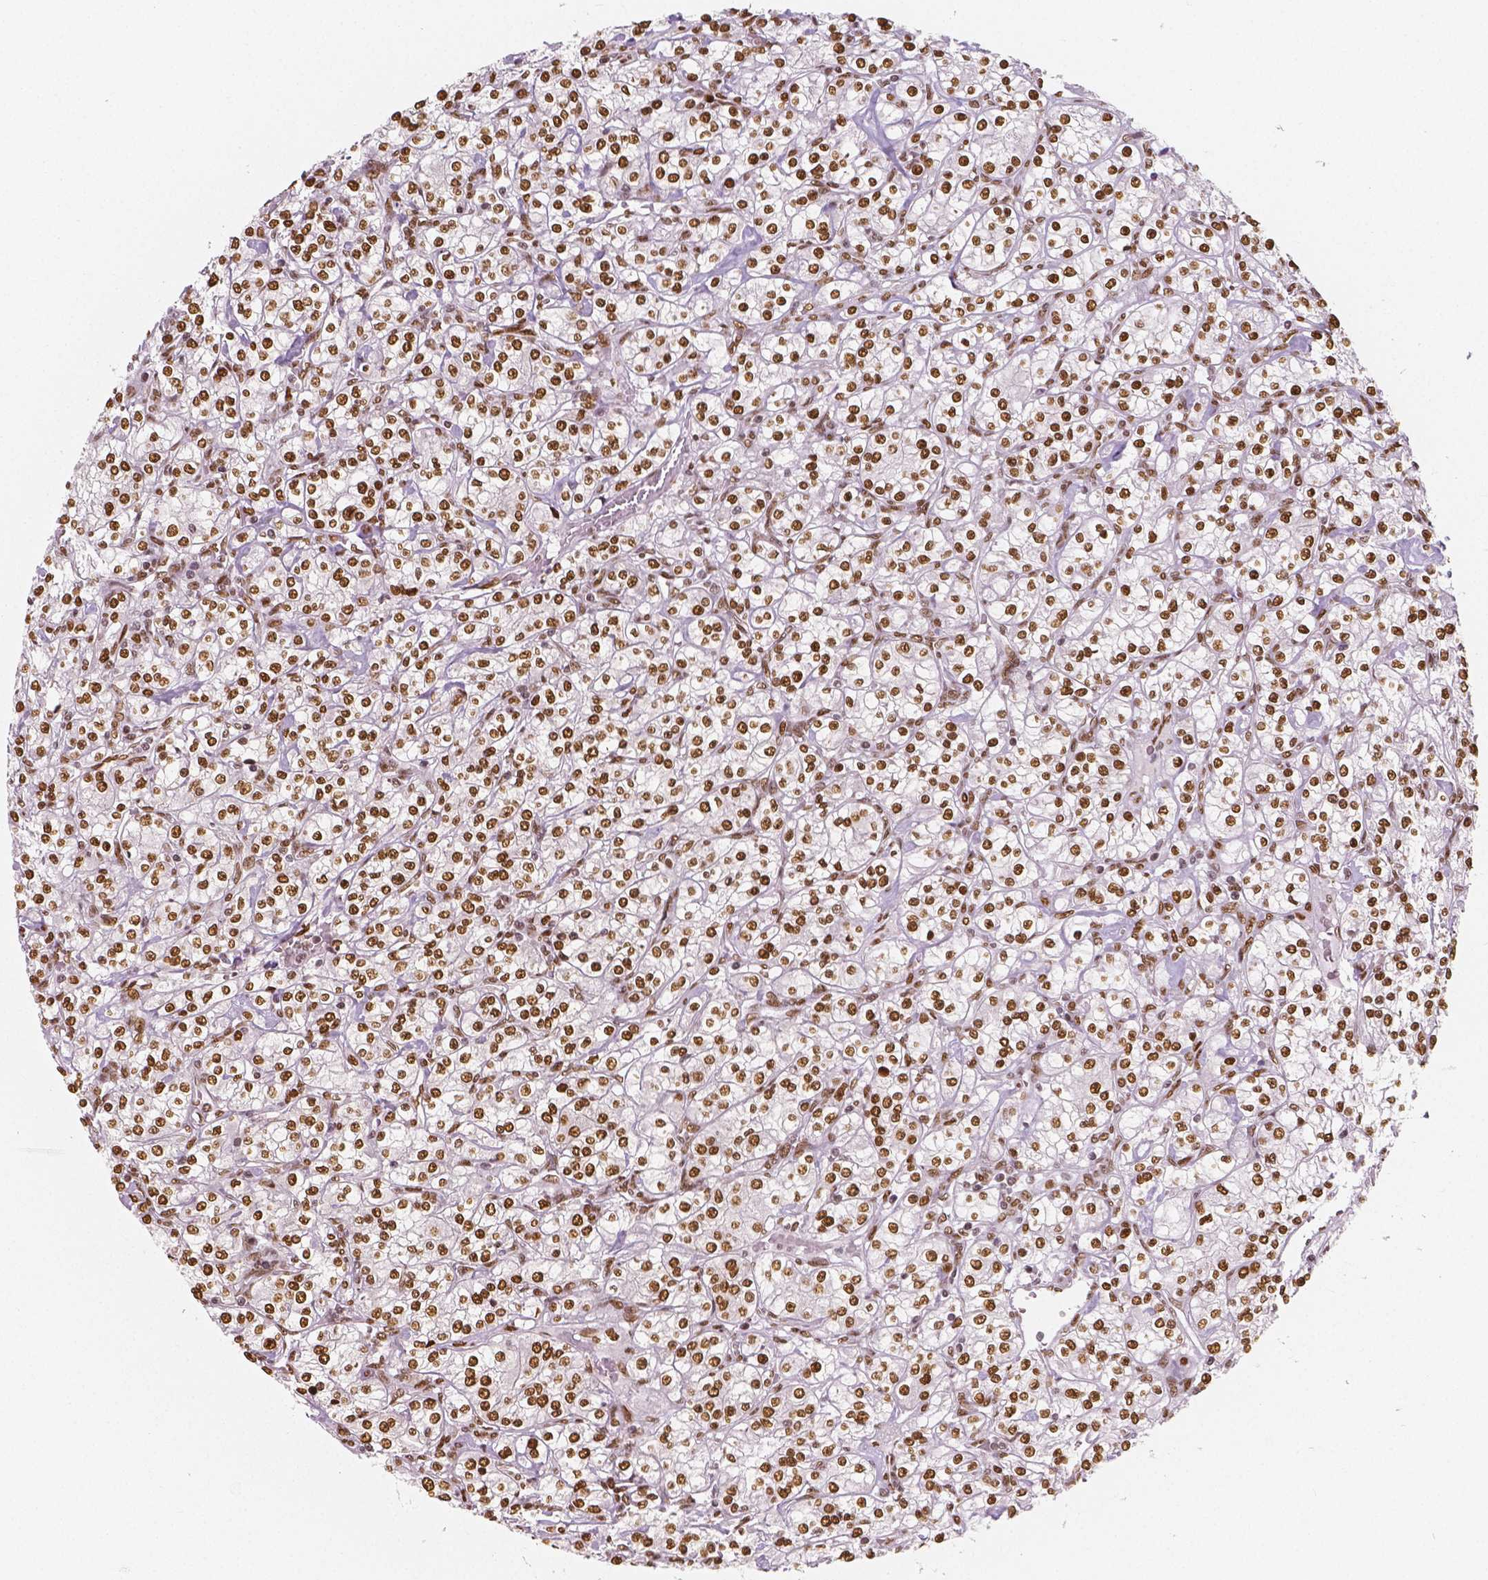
{"staining": {"intensity": "moderate", "quantity": ">75%", "location": "nuclear"}, "tissue": "renal cancer", "cell_type": "Tumor cells", "image_type": "cancer", "snomed": [{"axis": "morphology", "description": "Adenocarcinoma, NOS"}, {"axis": "topography", "description": "Kidney"}], "caption": "Brown immunohistochemical staining in human renal adenocarcinoma shows moderate nuclear staining in about >75% of tumor cells.", "gene": "NUCKS1", "patient": {"sex": "male", "age": 77}}